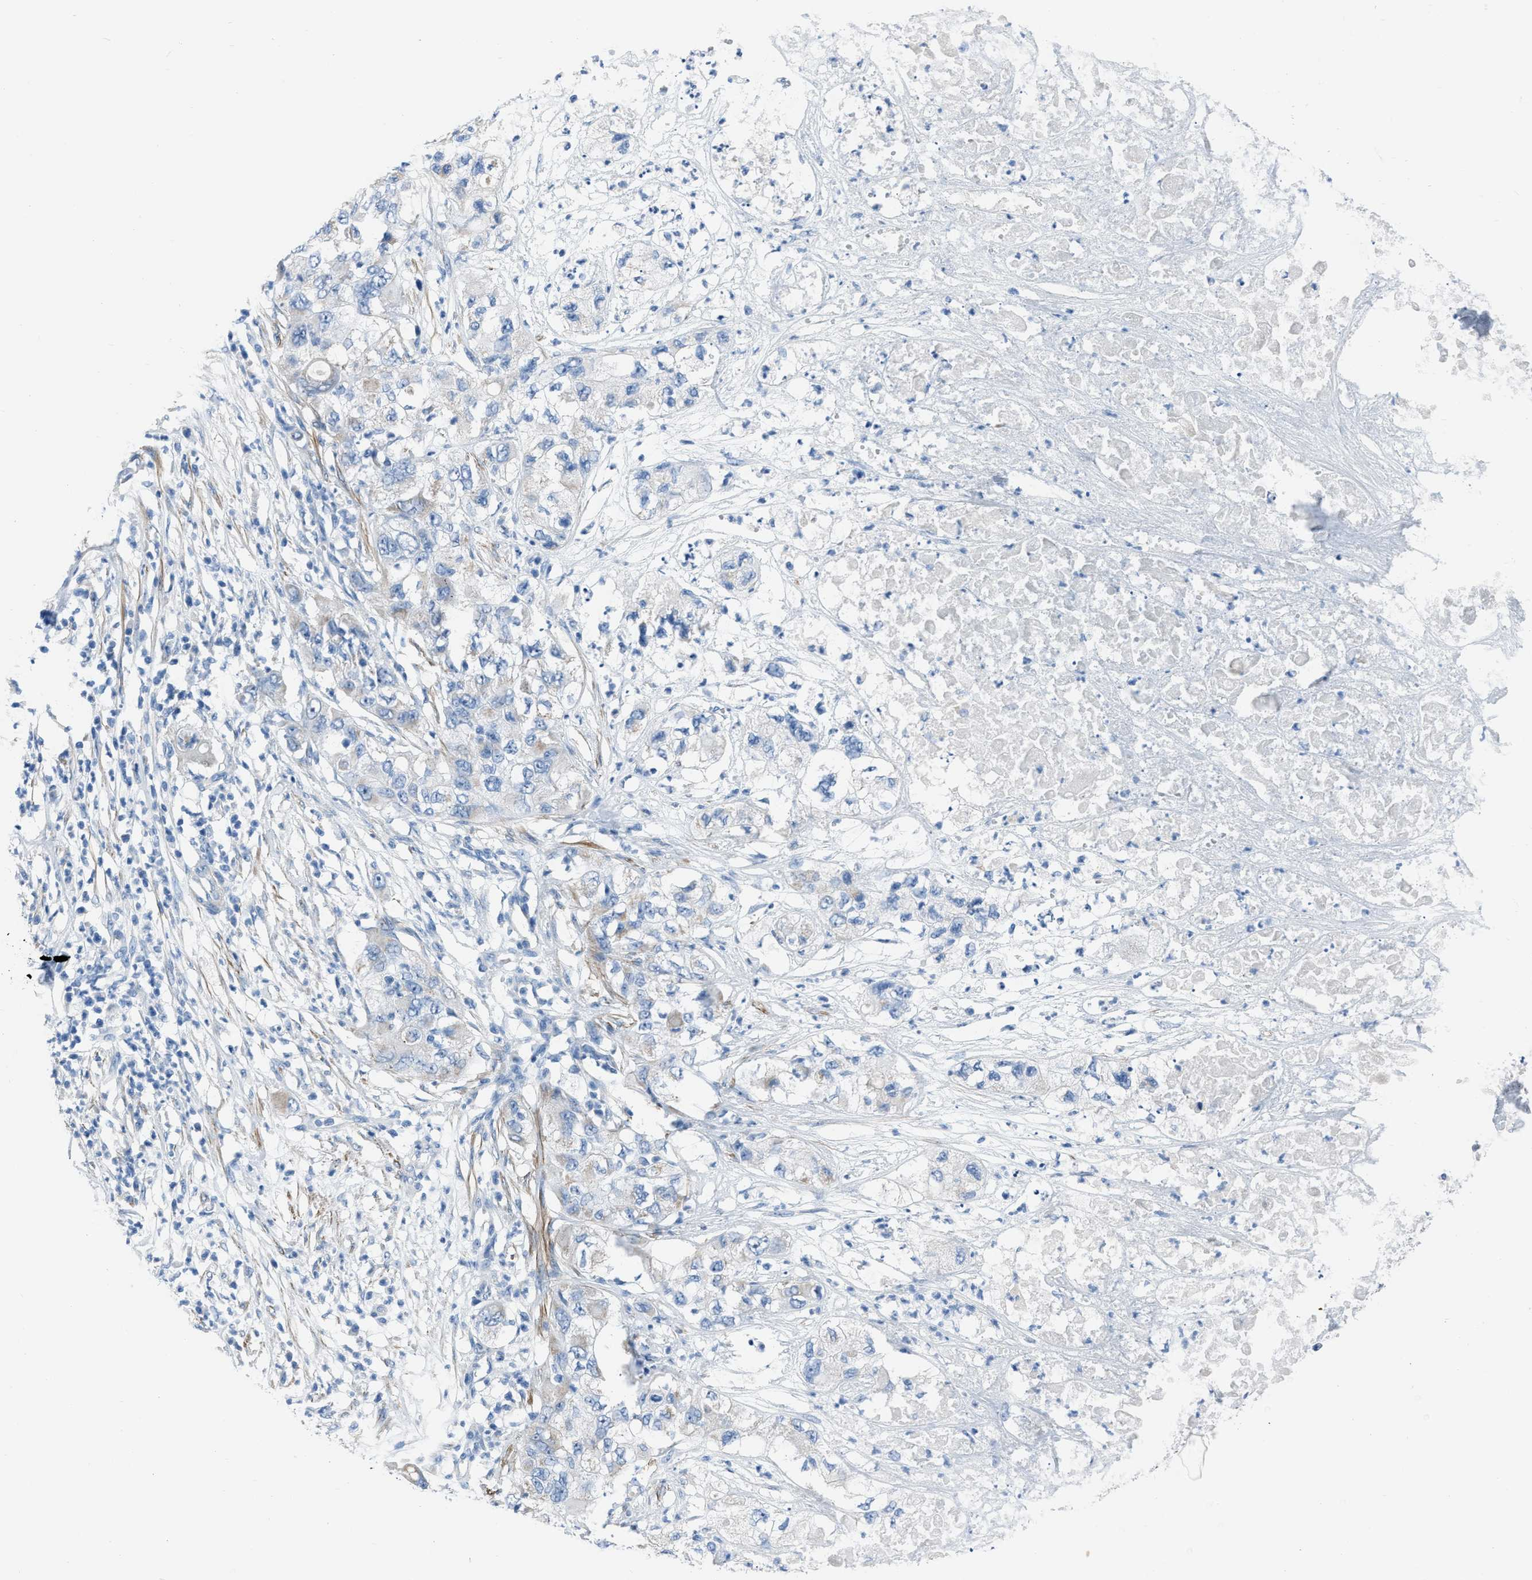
{"staining": {"intensity": "negative", "quantity": "none", "location": "none"}, "tissue": "pancreatic cancer", "cell_type": "Tumor cells", "image_type": "cancer", "snomed": [{"axis": "morphology", "description": "Adenocarcinoma, NOS"}, {"axis": "topography", "description": "Pancreas"}], "caption": "Photomicrograph shows no significant protein positivity in tumor cells of pancreatic adenocarcinoma.", "gene": "SPATC1L", "patient": {"sex": "female", "age": 78}}